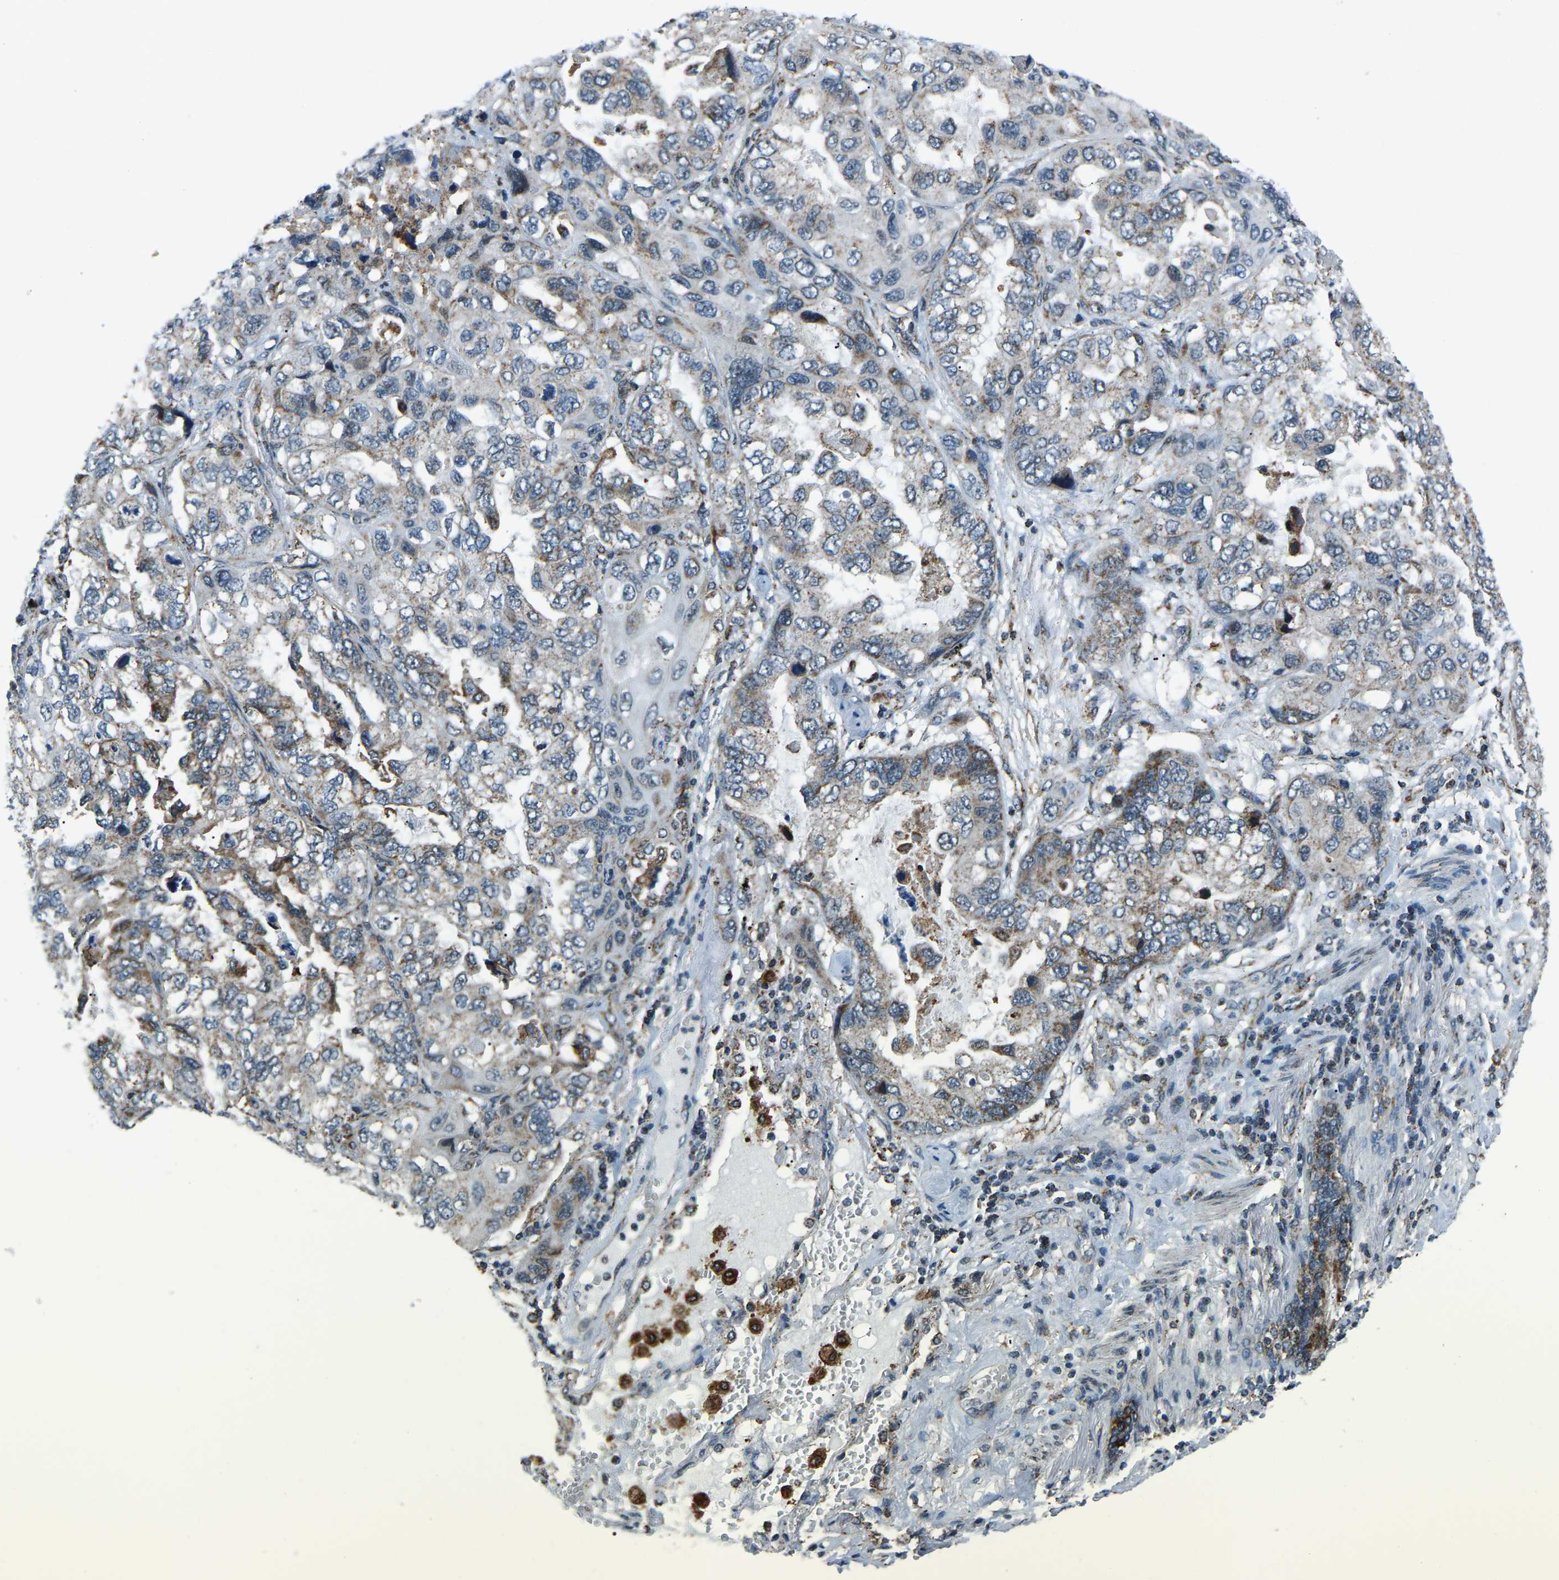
{"staining": {"intensity": "moderate", "quantity": "25%-75%", "location": "cytoplasmic/membranous"}, "tissue": "lung cancer", "cell_type": "Tumor cells", "image_type": "cancer", "snomed": [{"axis": "morphology", "description": "Squamous cell carcinoma, NOS"}, {"axis": "topography", "description": "Lung"}], "caption": "IHC photomicrograph of lung squamous cell carcinoma stained for a protein (brown), which displays medium levels of moderate cytoplasmic/membranous expression in about 25%-75% of tumor cells.", "gene": "RBM33", "patient": {"sex": "female", "age": 73}}